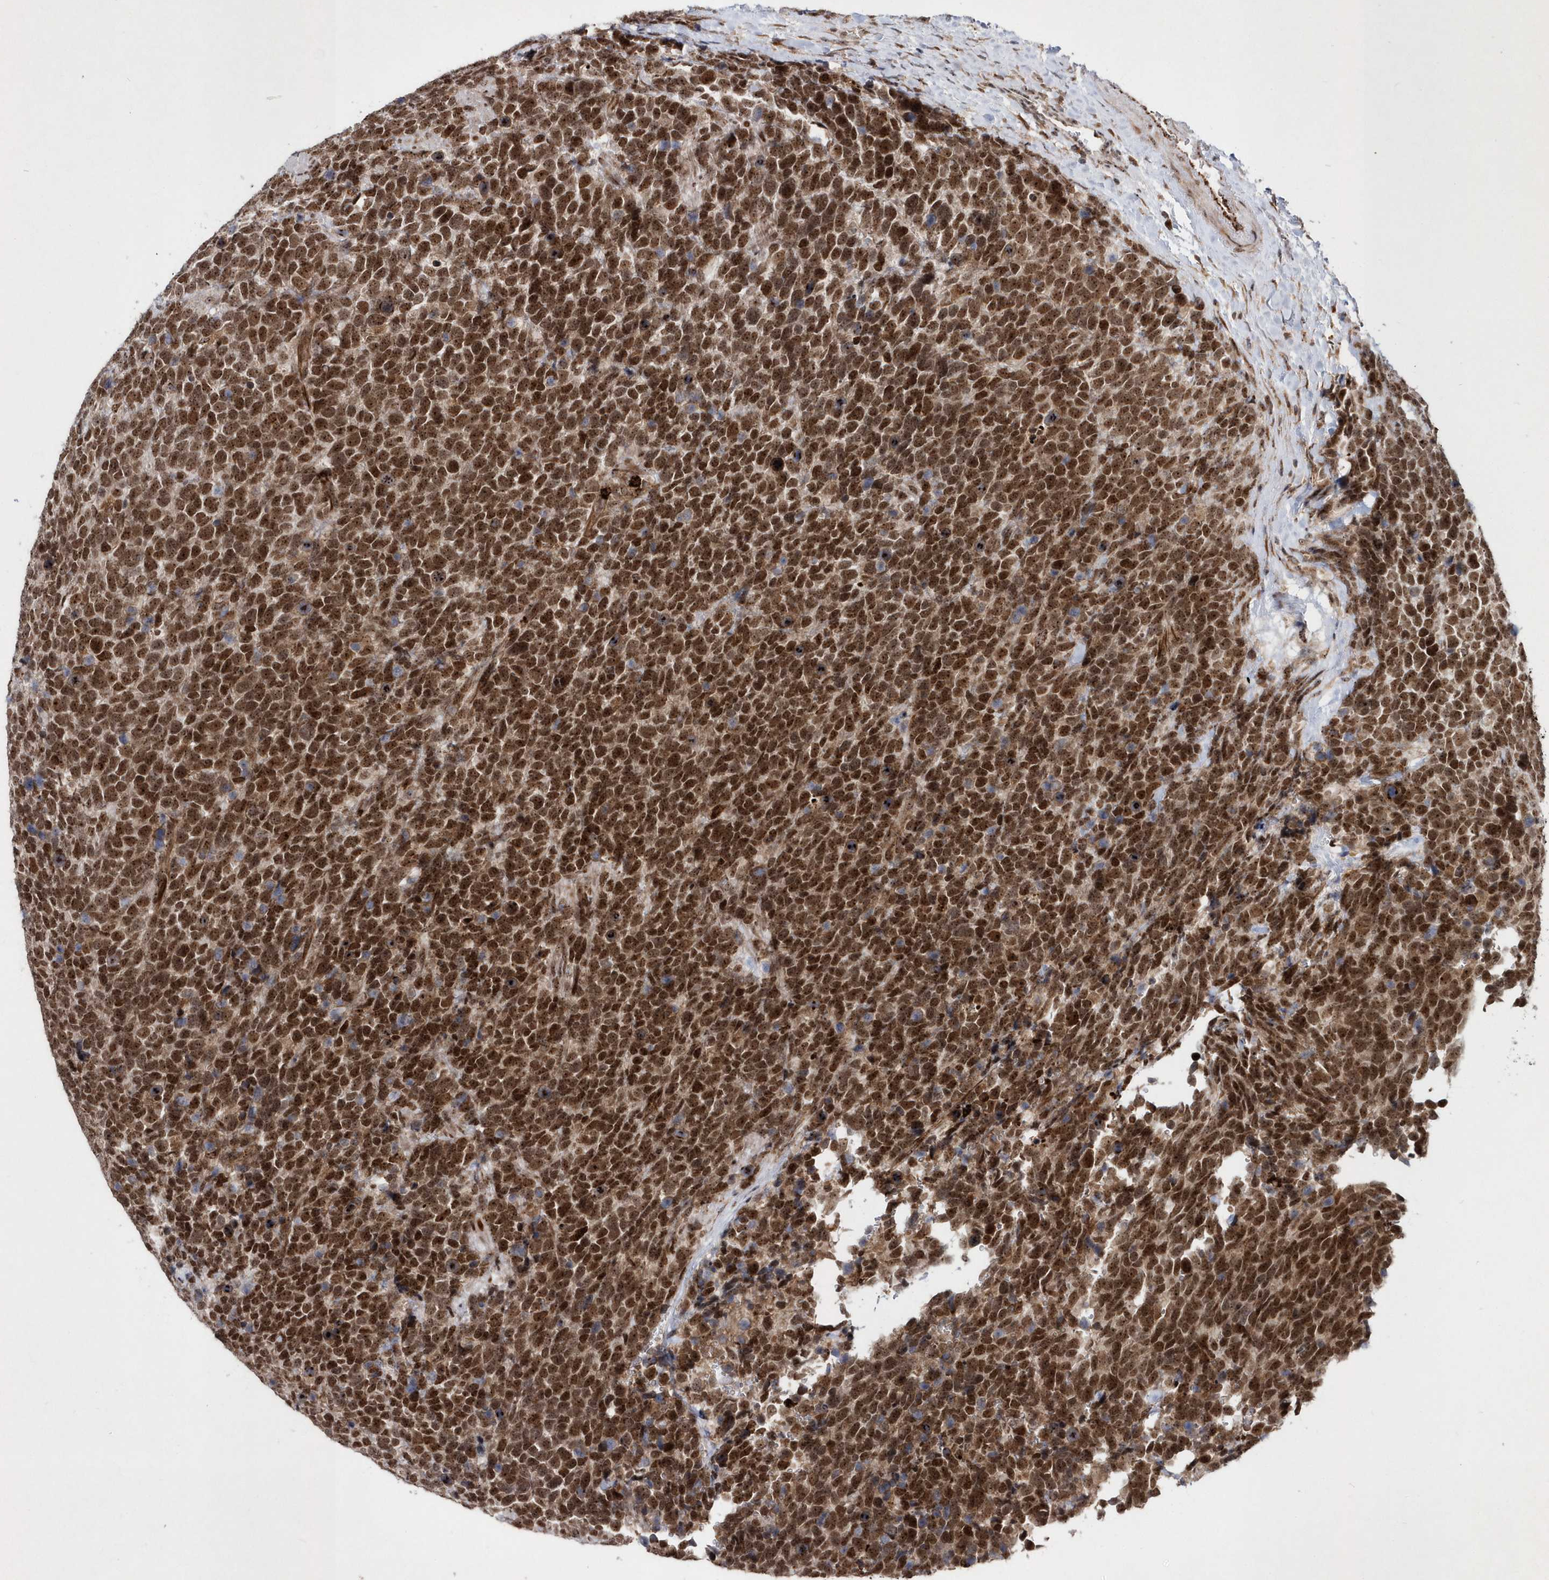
{"staining": {"intensity": "strong", "quantity": ">75%", "location": "cytoplasmic/membranous,nuclear"}, "tissue": "urothelial cancer", "cell_type": "Tumor cells", "image_type": "cancer", "snomed": [{"axis": "morphology", "description": "Urothelial carcinoma, High grade"}, {"axis": "topography", "description": "Urinary bladder"}], "caption": "Human high-grade urothelial carcinoma stained with a brown dye exhibits strong cytoplasmic/membranous and nuclear positive staining in about >75% of tumor cells.", "gene": "SOWAHB", "patient": {"sex": "female", "age": 82}}